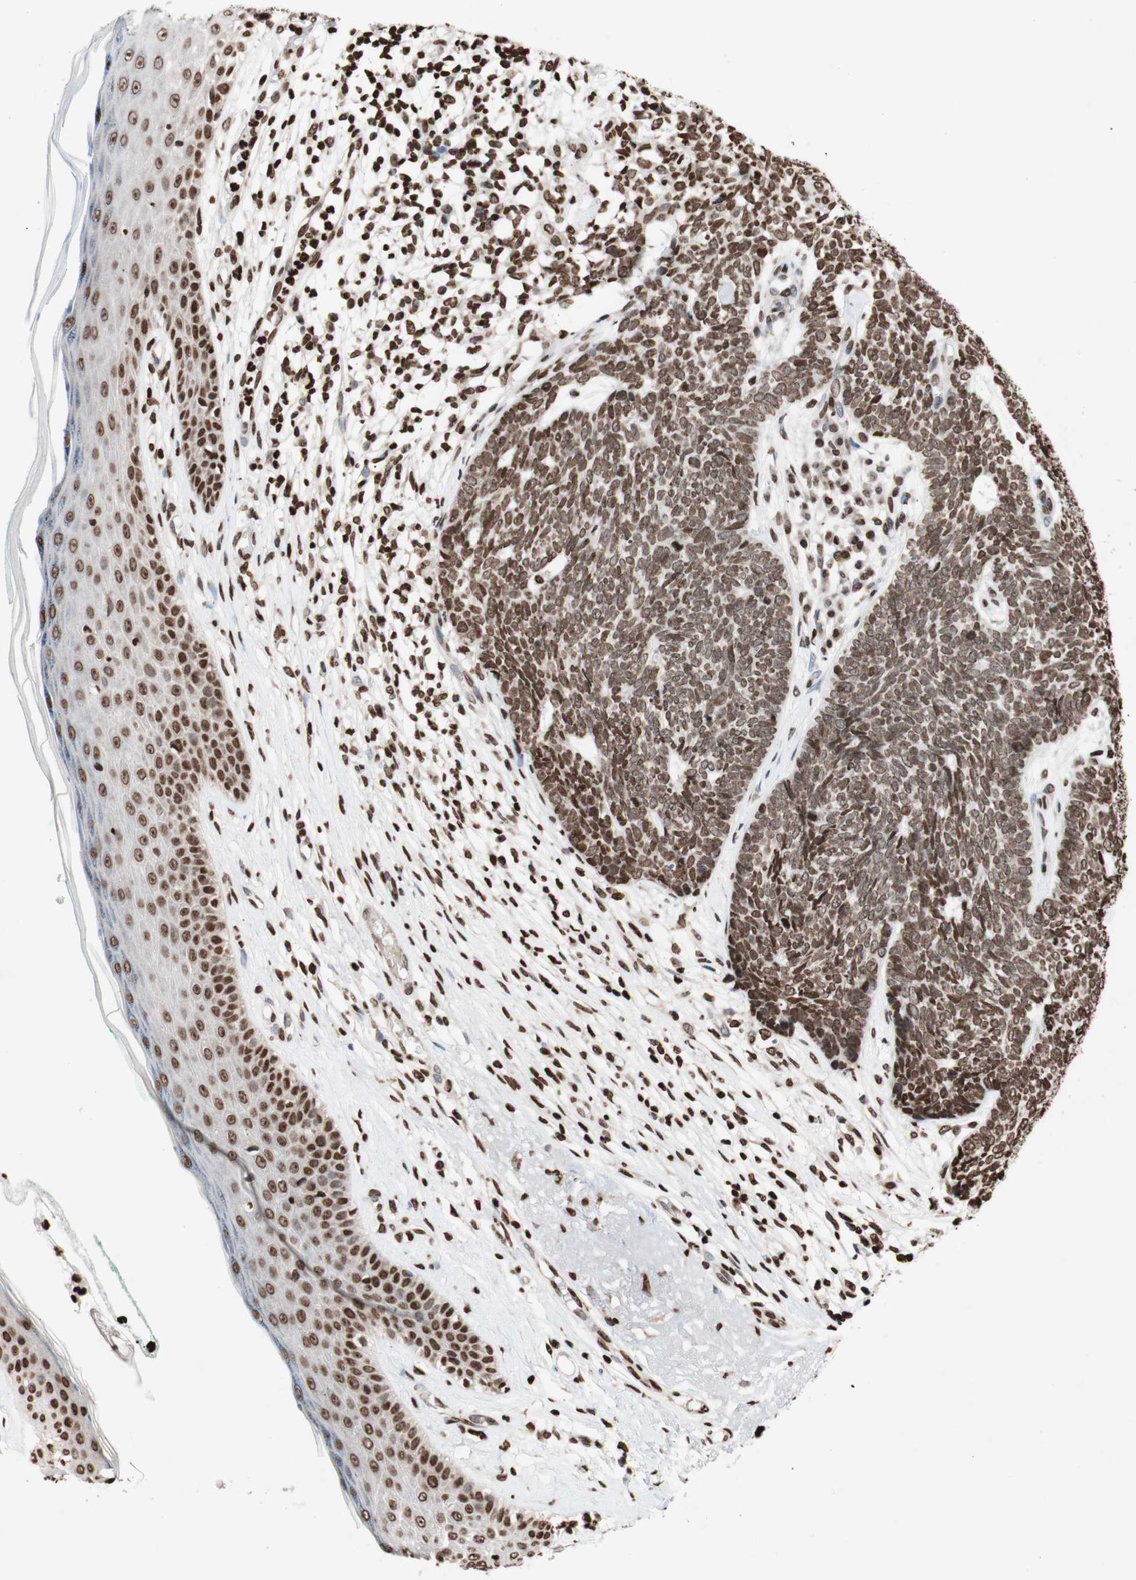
{"staining": {"intensity": "moderate", "quantity": ">75%", "location": "nuclear"}, "tissue": "skin cancer", "cell_type": "Tumor cells", "image_type": "cancer", "snomed": [{"axis": "morphology", "description": "Basal cell carcinoma"}, {"axis": "topography", "description": "Skin"}], "caption": "The immunohistochemical stain shows moderate nuclear staining in tumor cells of basal cell carcinoma (skin) tissue.", "gene": "NCOA3", "patient": {"sex": "female", "age": 84}}